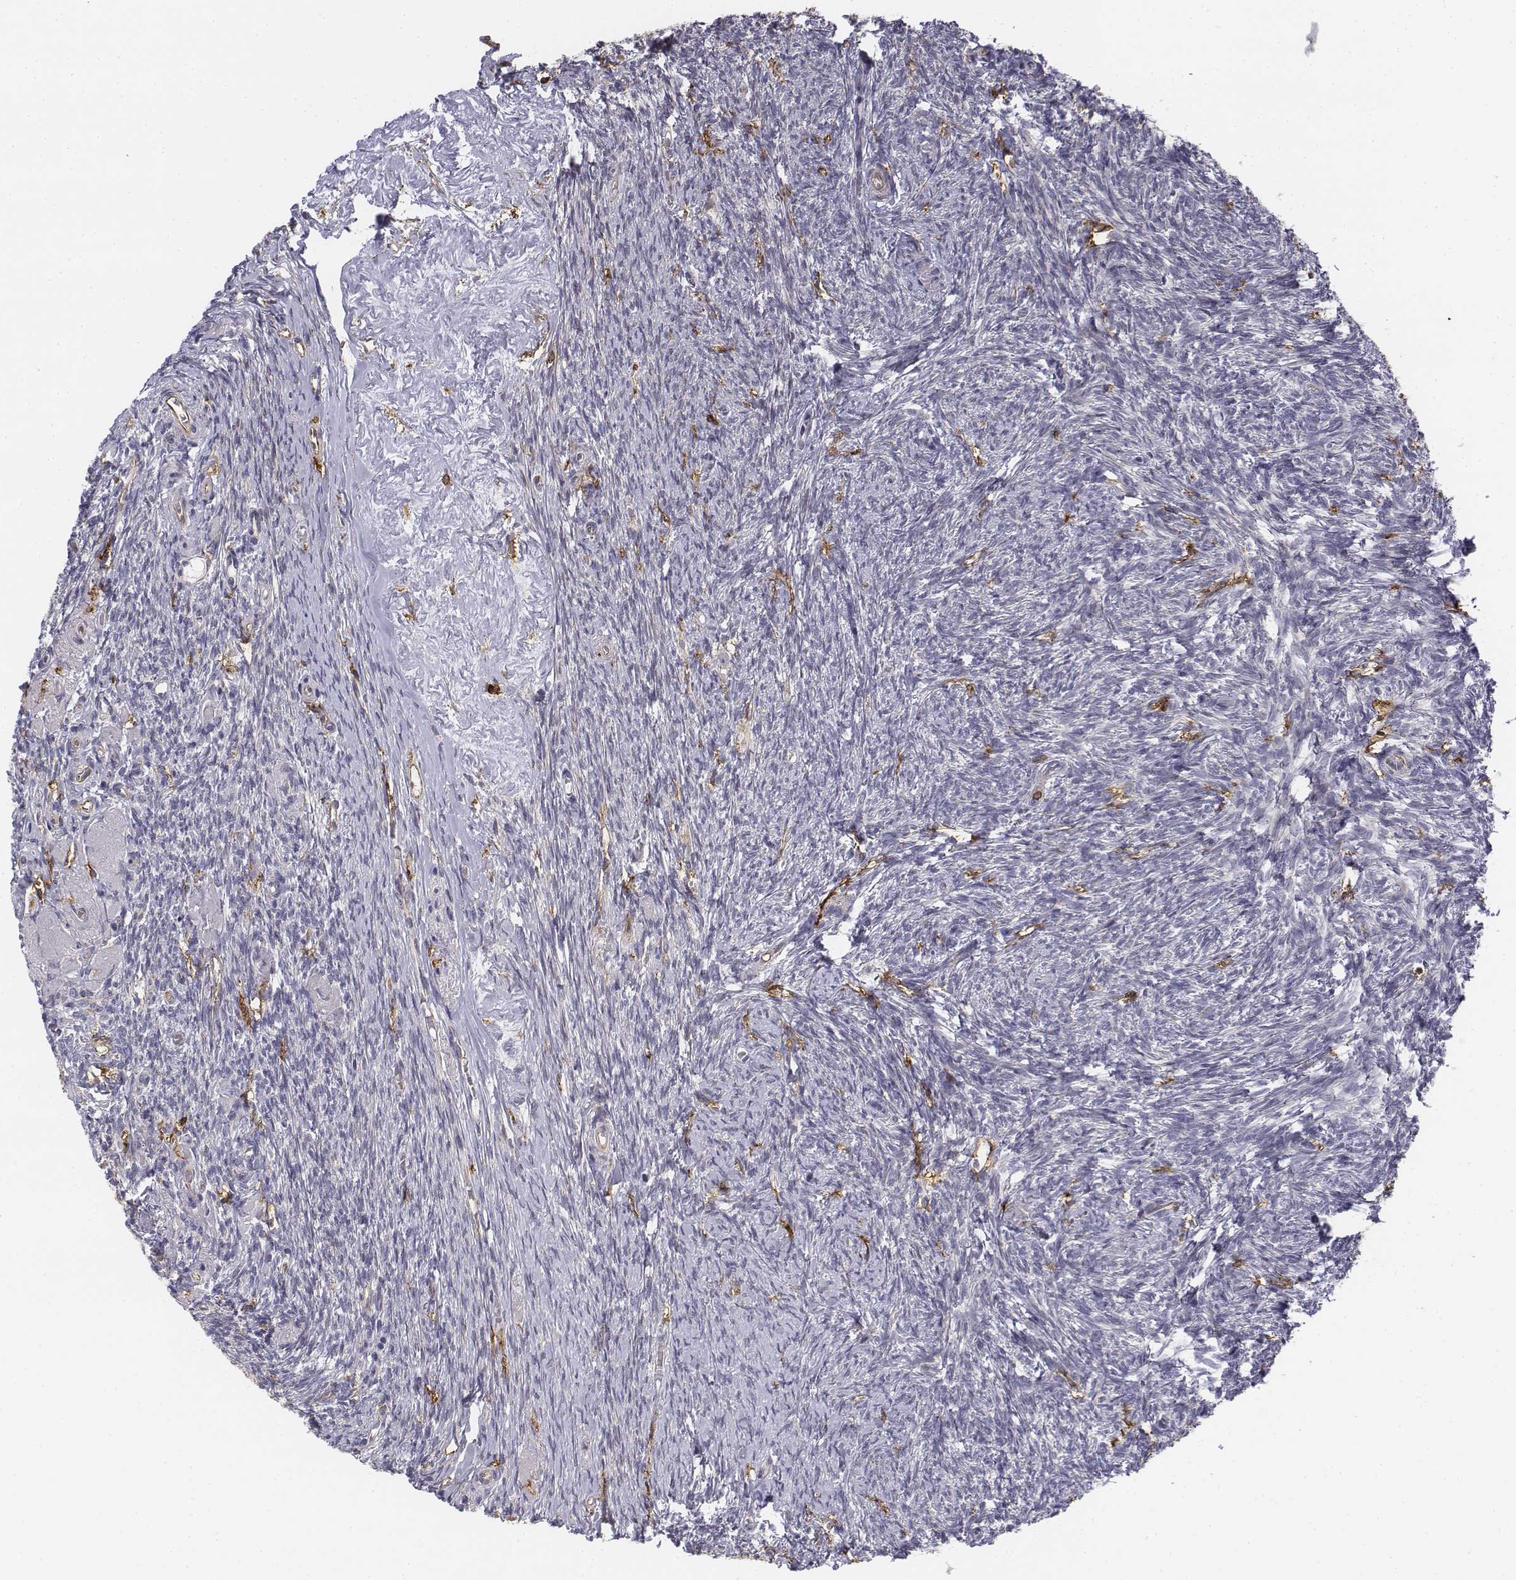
{"staining": {"intensity": "negative", "quantity": "none", "location": "none"}, "tissue": "ovary", "cell_type": "Ovarian stroma cells", "image_type": "normal", "snomed": [{"axis": "morphology", "description": "Normal tissue, NOS"}, {"axis": "topography", "description": "Ovary"}], "caption": "This is an immunohistochemistry histopathology image of unremarkable human ovary. There is no expression in ovarian stroma cells.", "gene": "CD14", "patient": {"sex": "female", "age": 72}}